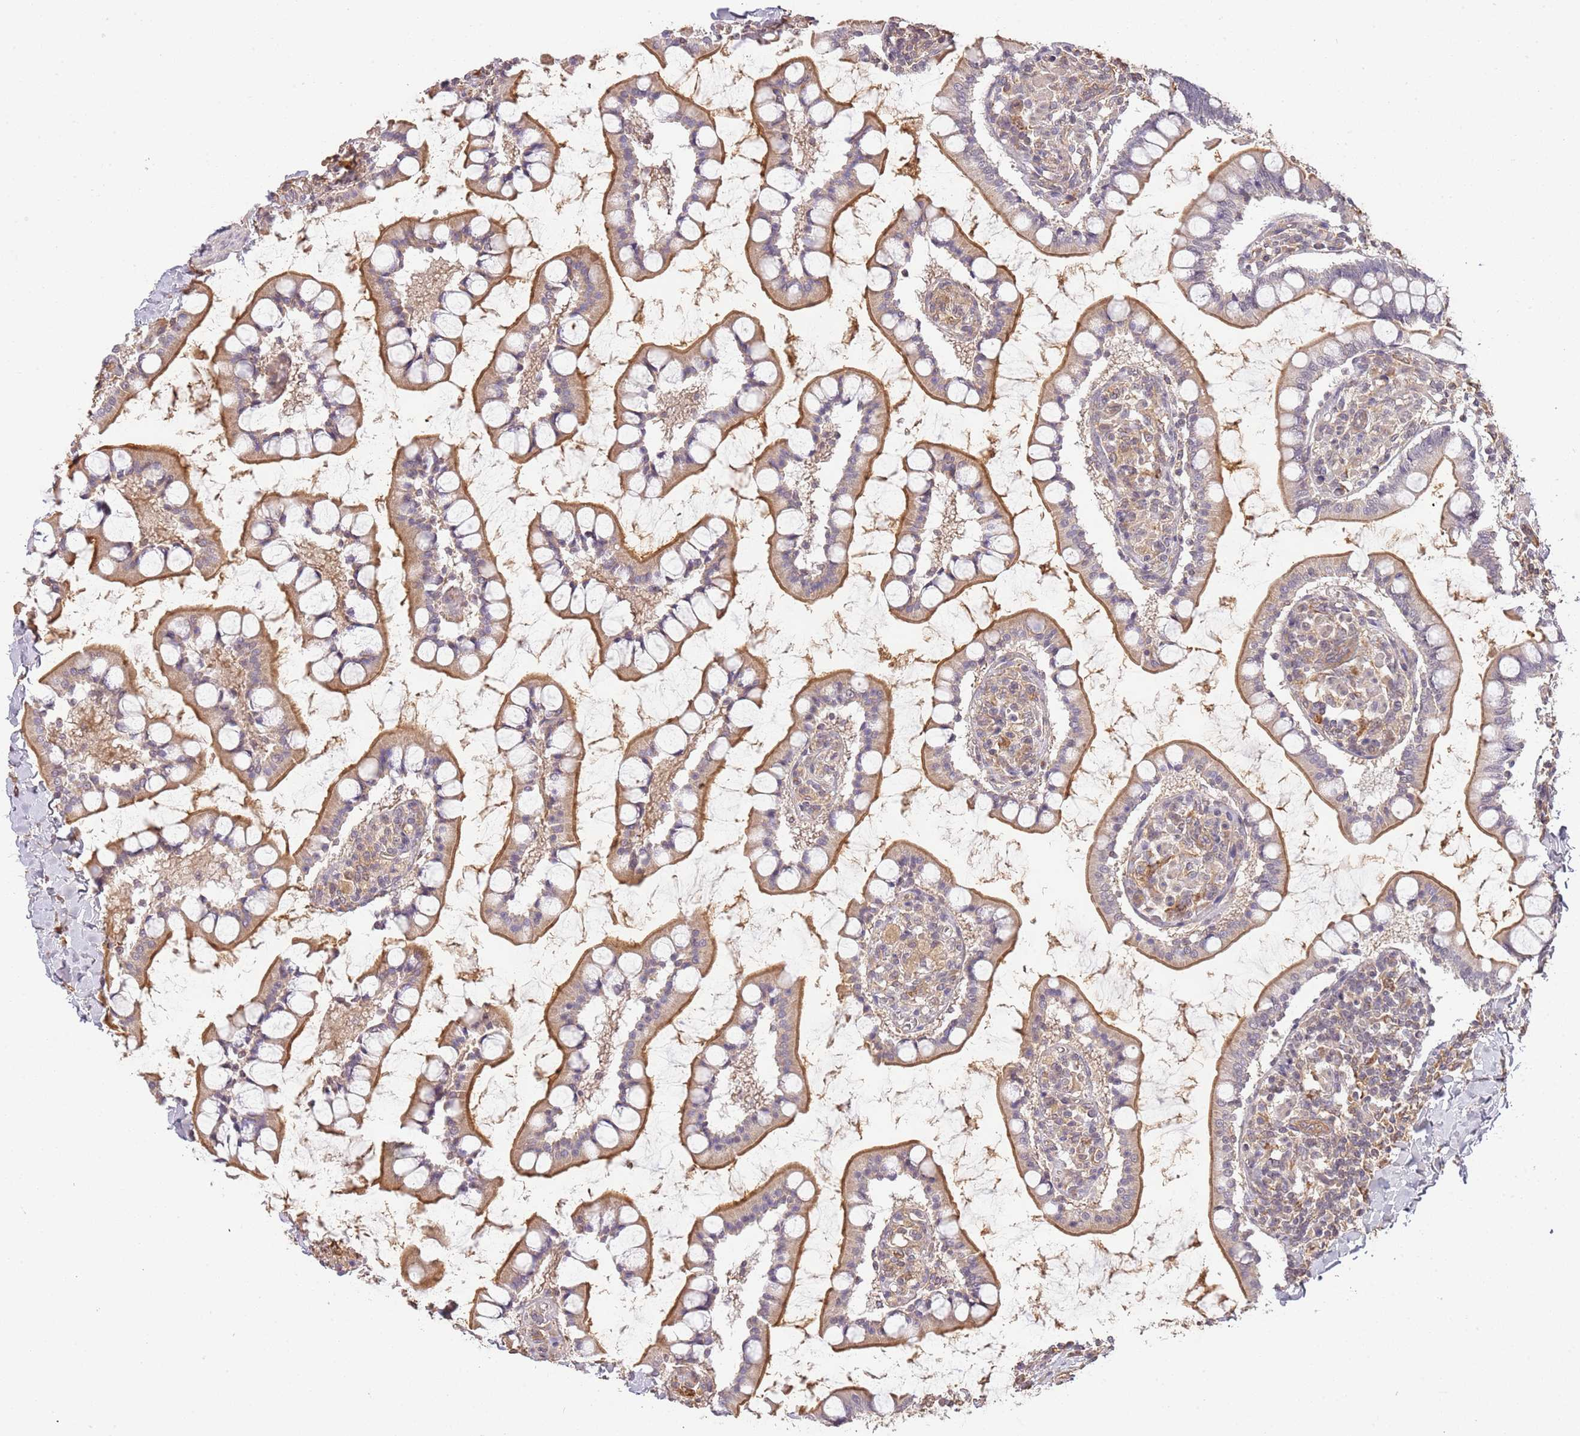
{"staining": {"intensity": "moderate", "quantity": ">75%", "location": "cytoplasmic/membranous,nuclear"}, "tissue": "small intestine", "cell_type": "Glandular cells", "image_type": "normal", "snomed": [{"axis": "morphology", "description": "Normal tissue, NOS"}, {"axis": "topography", "description": "Small intestine"}], "caption": "Small intestine stained with DAB IHC displays medium levels of moderate cytoplasmic/membranous,nuclear positivity in about >75% of glandular cells.", "gene": "SURF2", "patient": {"sex": "male", "age": 52}}